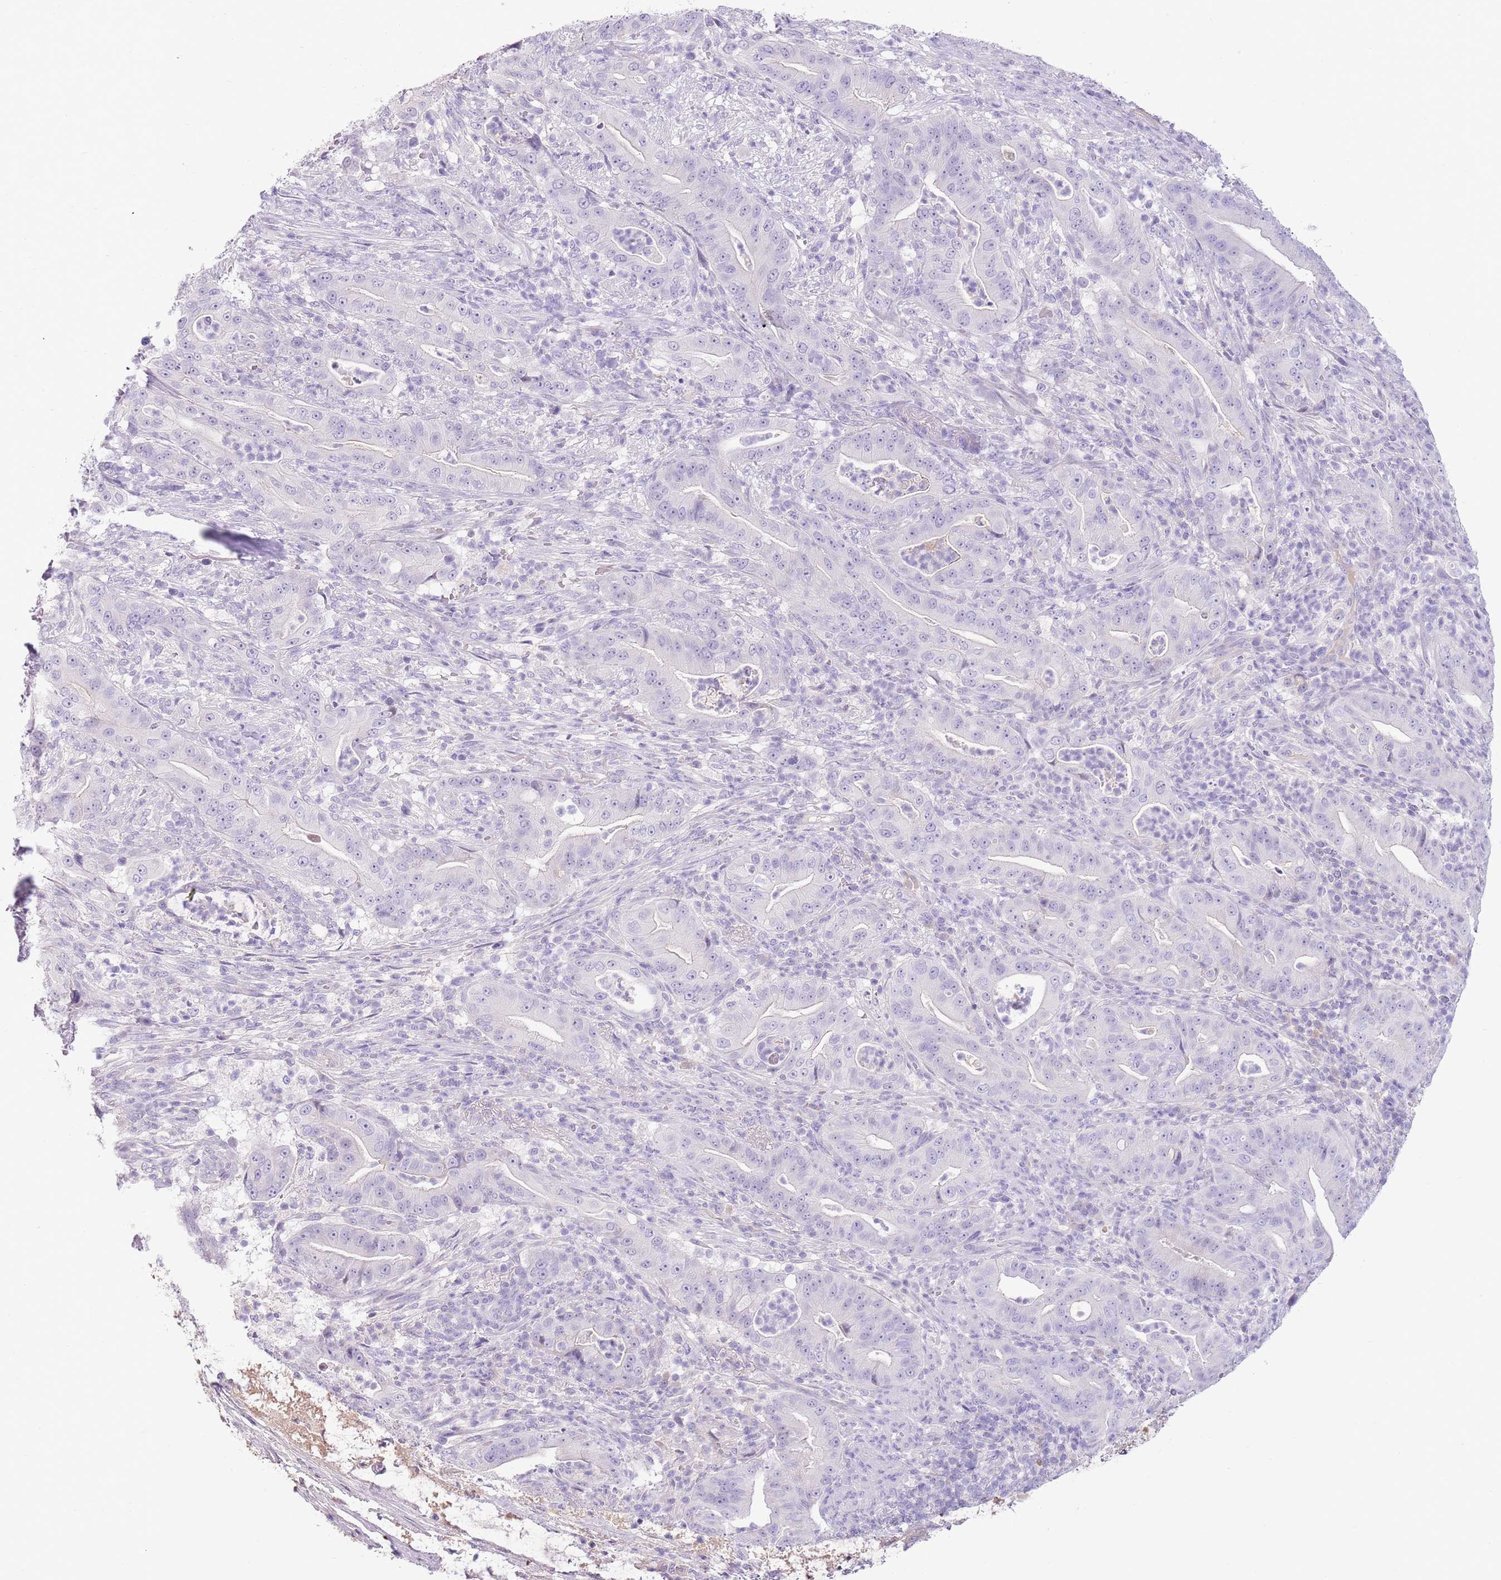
{"staining": {"intensity": "negative", "quantity": "none", "location": "none"}, "tissue": "pancreatic cancer", "cell_type": "Tumor cells", "image_type": "cancer", "snomed": [{"axis": "morphology", "description": "Adenocarcinoma, NOS"}, {"axis": "topography", "description": "Pancreas"}], "caption": "Protein analysis of pancreatic cancer (adenocarcinoma) shows no significant expression in tumor cells.", "gene": "TOX2", "patient": {"sex": "male", "age": 71}}